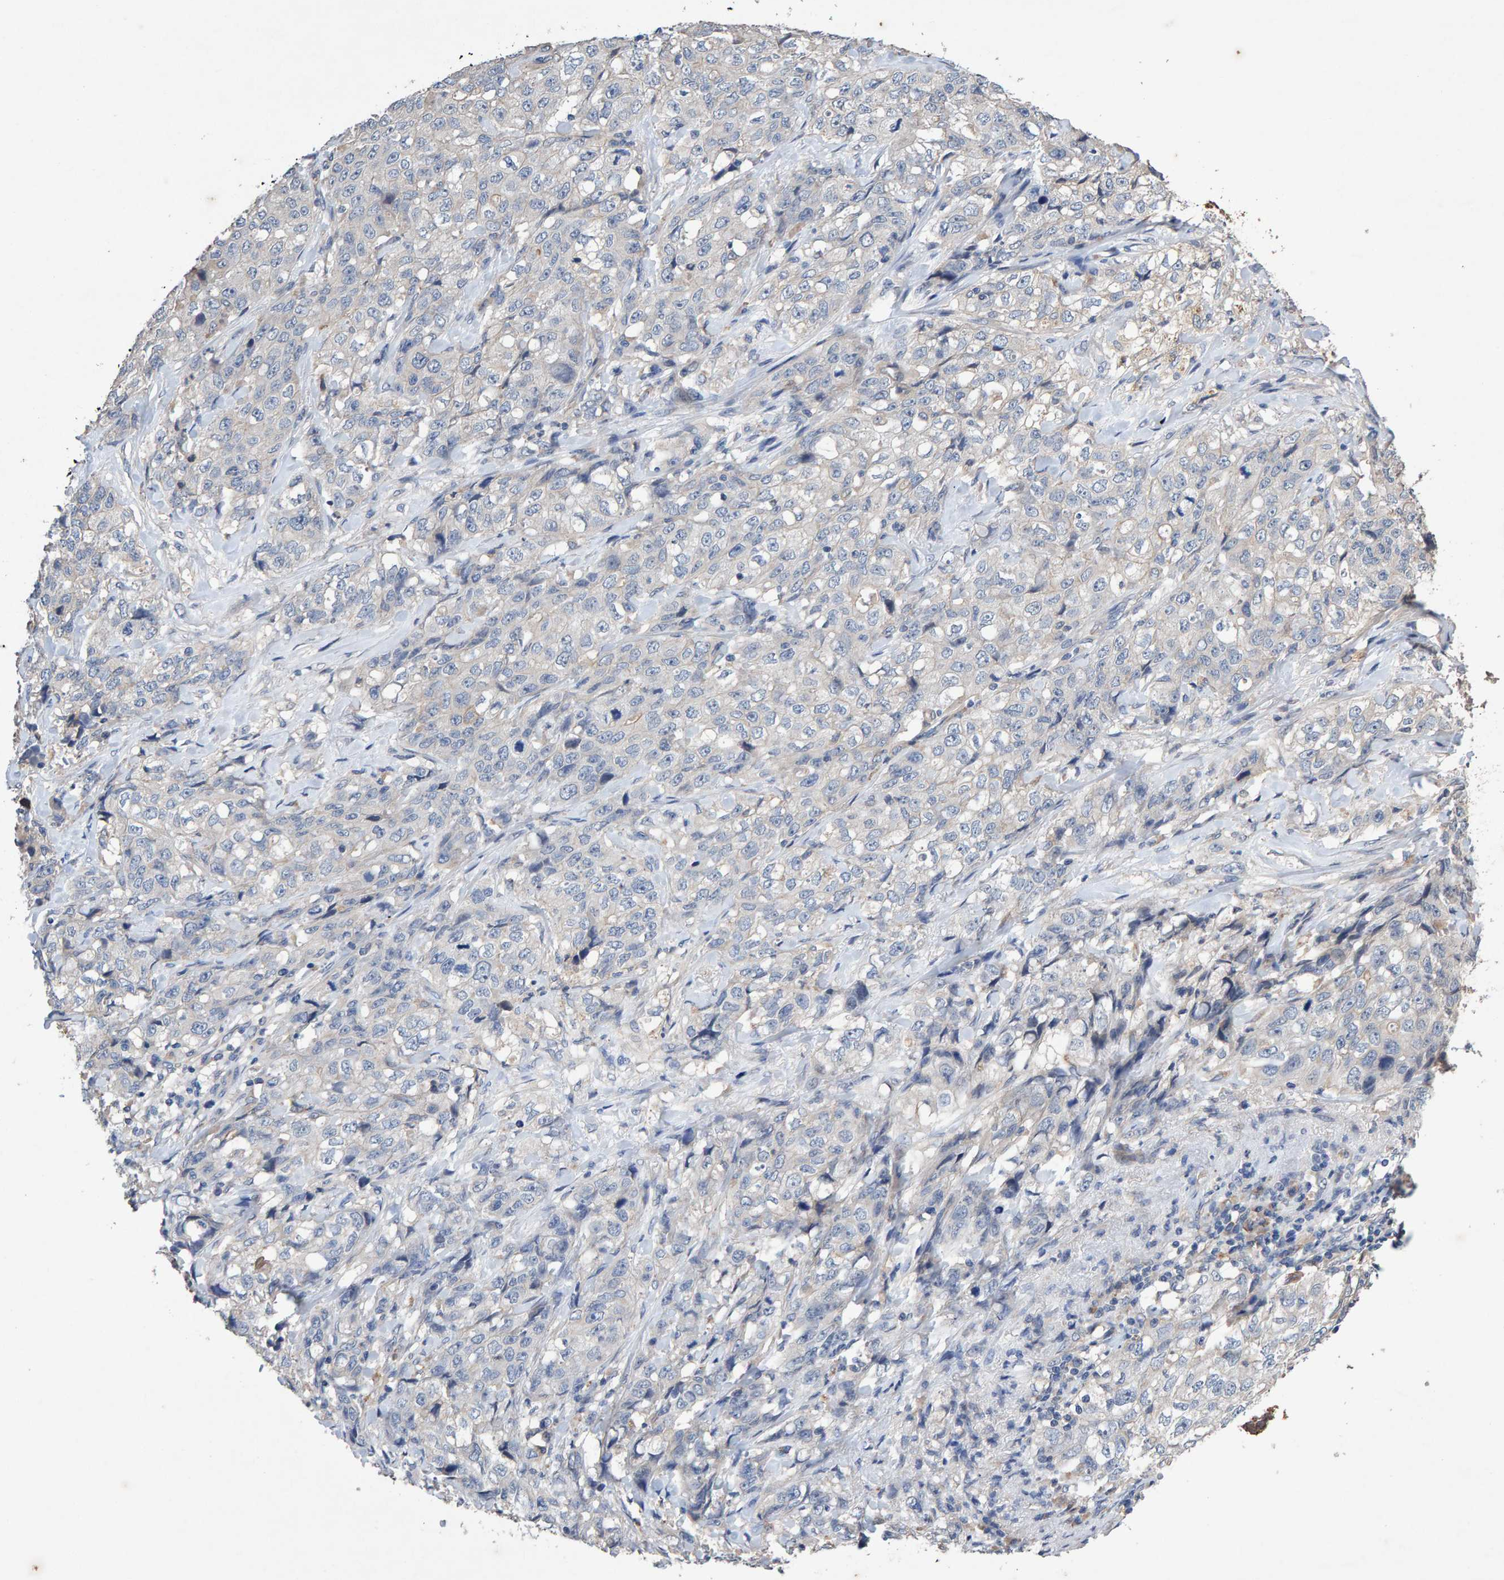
{"staining": {"intensity": "negative", "quantity": "none", "location": "none"}, "tissue": "stomach cancer", "cell_type": "Tumor cells", "image_type": "cancer", "snomed": [{"axis": "morphology", "description": "Adenocarcinoma, NOS"}, {"axis": "topography", "description": "Stomach"}], "caption": "Histopathology image shows no significant protein expression in tumor cells of stomach cancer (adenocarcinoma).", "gene": "EFR3A", "patient": {"sex": "male", "age": 48}}